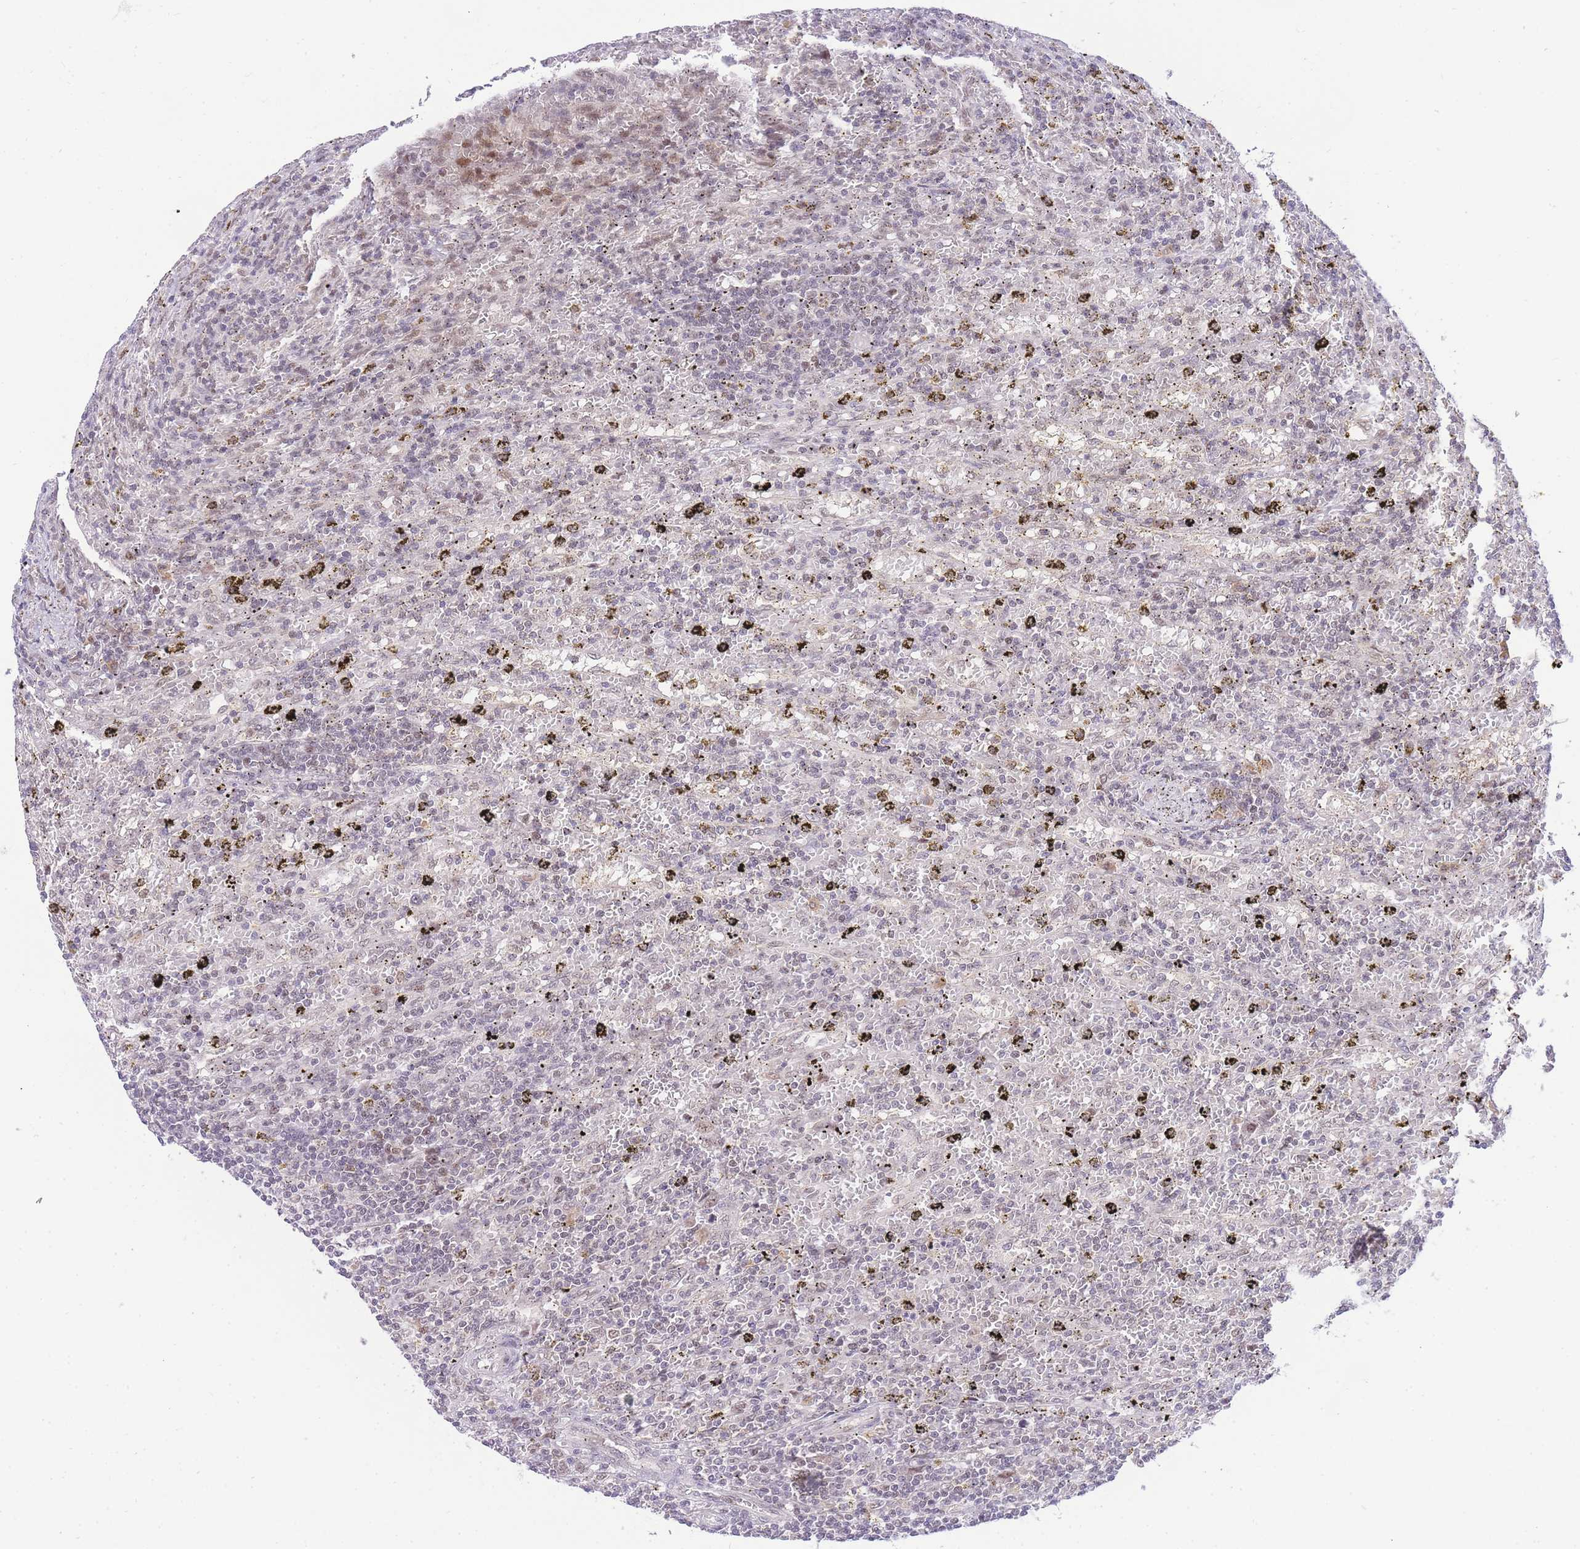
{"staining": {"intensity": "negative", "quantity": "none", "location": "none"}, "tissue": "lymphoma", "cell_type": "Tumor cells", "image_type": "cancer", "snomed": [{"axis": "morphology", "description": "Malignant lymphoma, non-Hodgkin's type, Low grade"}, {"axis": "topography", "description": "Spleen"}], "caption": "DAB immunohistochemical staining of lymphoma reveals no significant positivity in tumor cells.", "gene": "PUS10", "patient": {"sex": "male", "age": 76}}